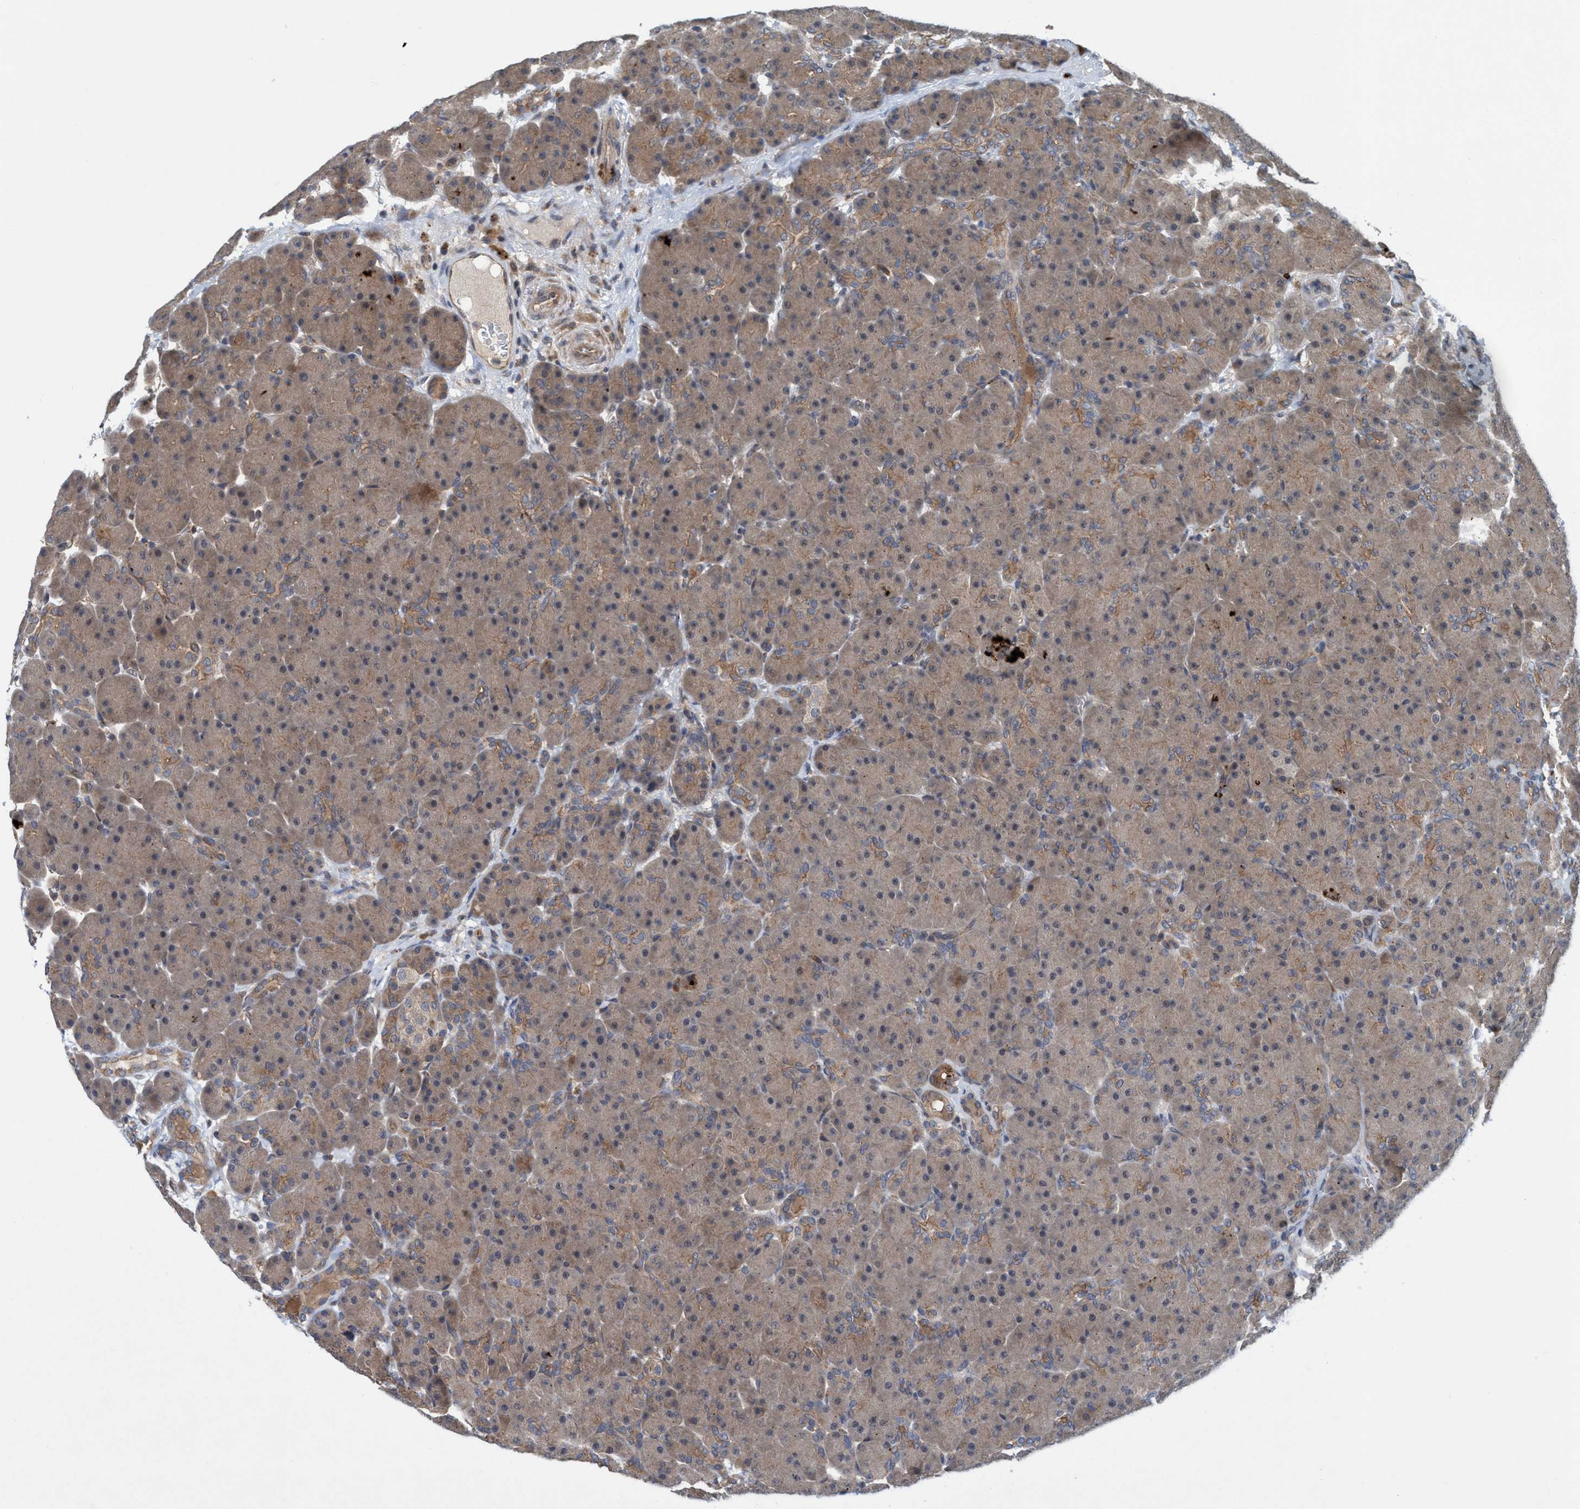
{"staining": {"intensity": "moderate", "quantity": "<25%", "location": "cytoplasmic/membranous"}, "tissue": "pancreas", "cell_type": "Exocrine glandular cells", "image_type": "normal", "snomed": [{"axis": "morphology", "description": "Normal tissue, NOS"}, {"axis": "topography", "description": "Pancreas"}], "caption": "Immunohistochemical staining of benign human pancreas shows <25% levels of moderate cytoplasmic/membranous protein positivity in about <25% of exocrine glandular cells.", "gene": "TRIM65", "patient": {"sex": "male", "age": 66}}